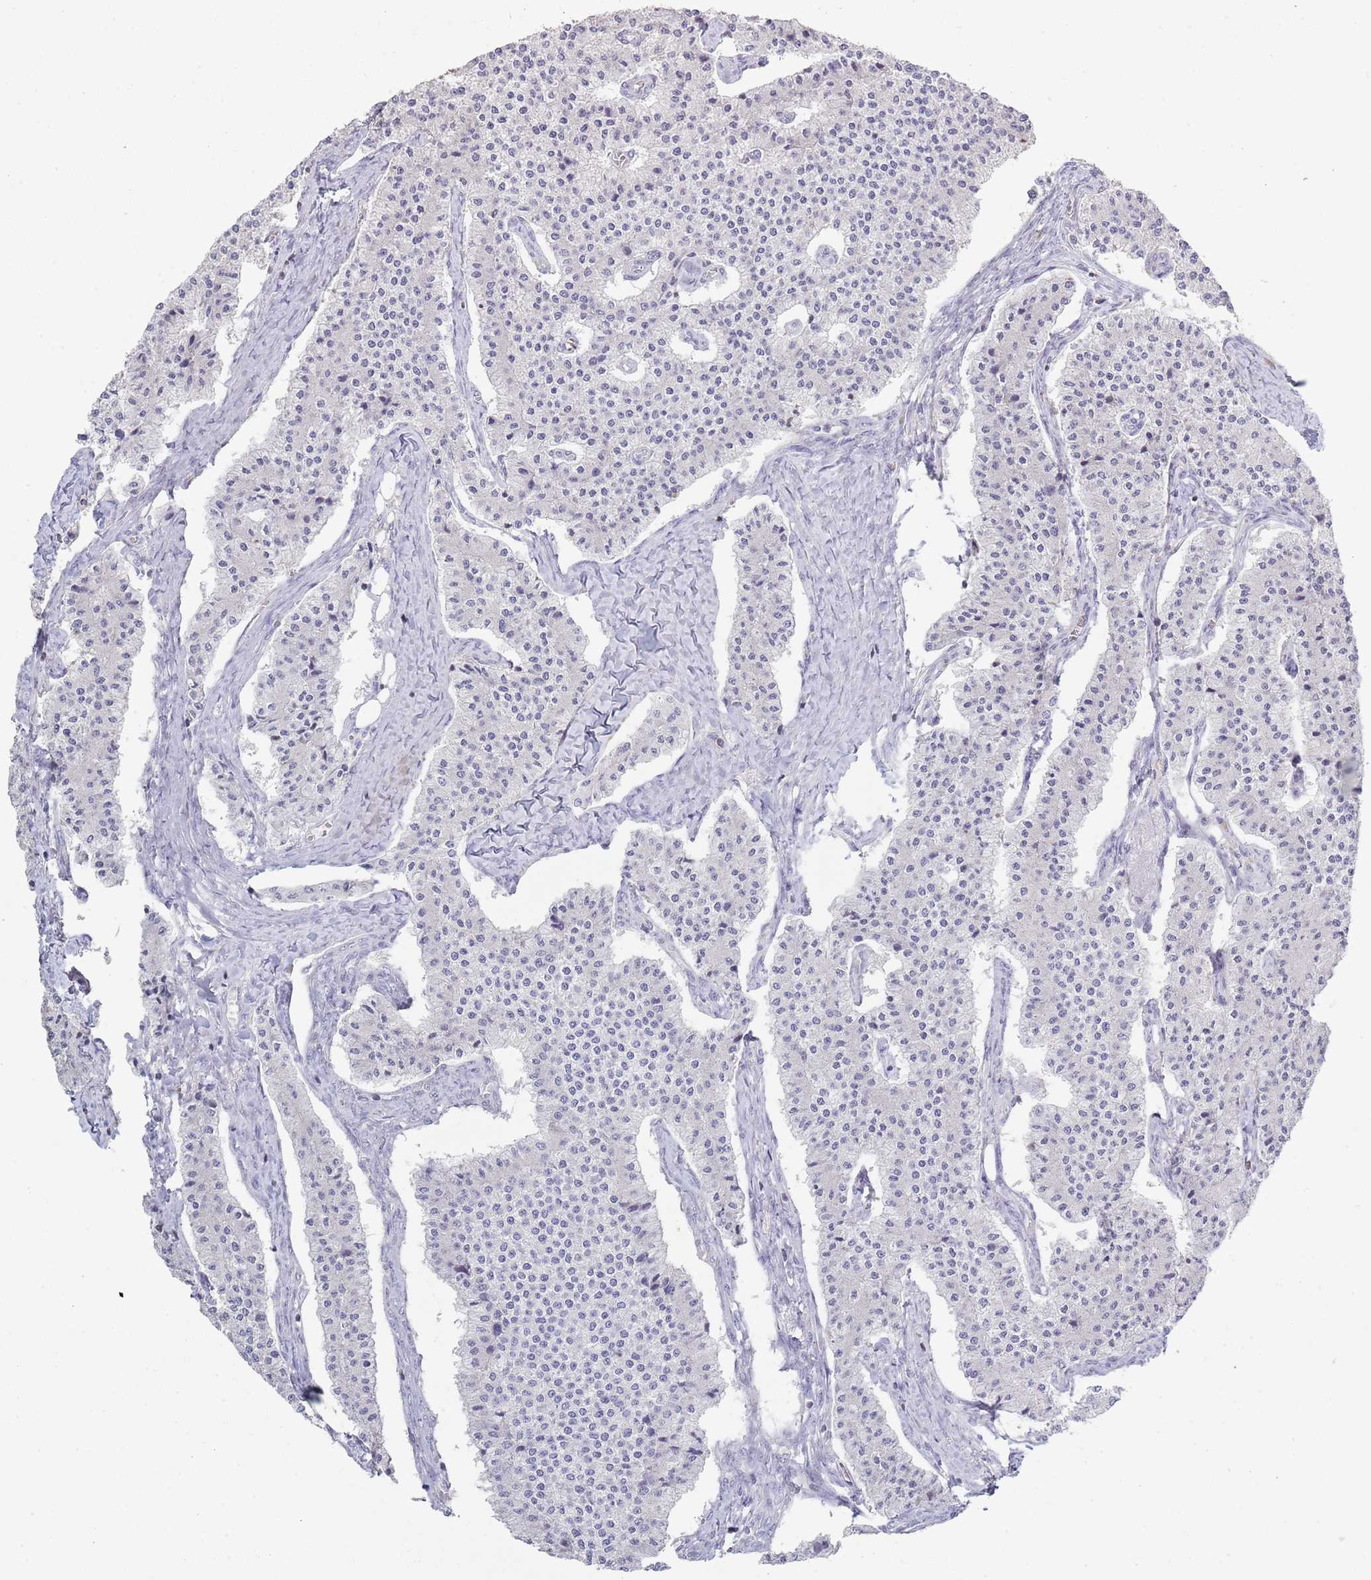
{"staining": {"intensity": "negative", "quantity": "none", "location": "none"}, "tissue": "carcinoid", "cell_type": "Tumor cells", "image_type": "cancer", "snomed": [{"axis": "morphology", "description": "Carcinoid, malignant, NOS"}, {"axis": "topography", "description": "Colon"}], "caption": "Protein analysis of malignant carcinoid reveals no significant staining in tumor cells.", "gene": "LPXN", "patient": {"sex": "female", "age": 52}}